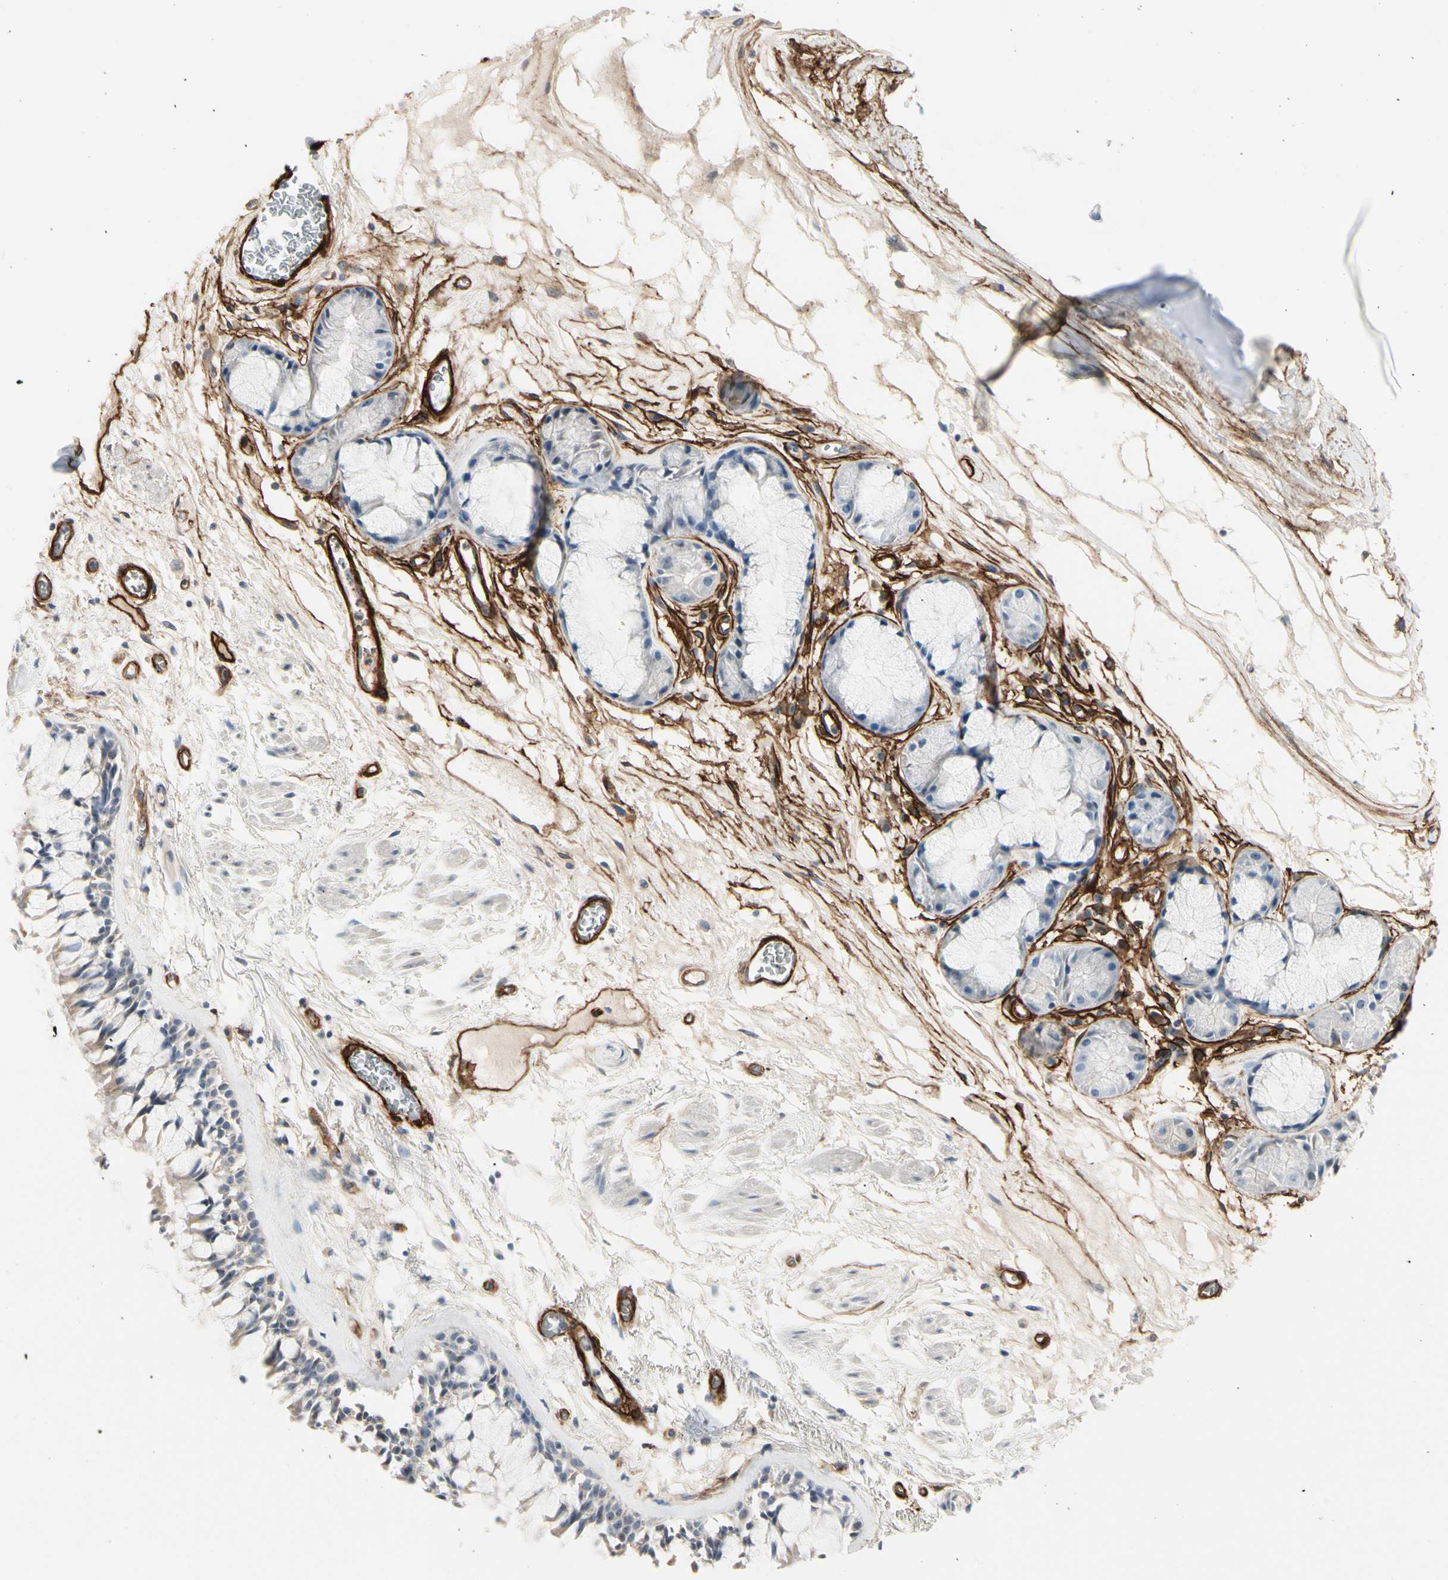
{"staining": {"intensity": "weak", "quantity": "<25%", "location": "cytoplasmic/membranous"}, "tissue": "bronchus", "cell_type": "Respiratory epithelial cells", "image_type": "normal", "snomed": [{"axis": "morphology", "description": "Normal tissue, NOS"}, {"axis": "topography", "description": "Bronchus"}], "caption": "Histopathology image shows no significant protein positivity in respiratory epithelial cells of unremarkable bronchus.", "gene": "GGT5", "patient": {"sex": "male", "age": 66}}